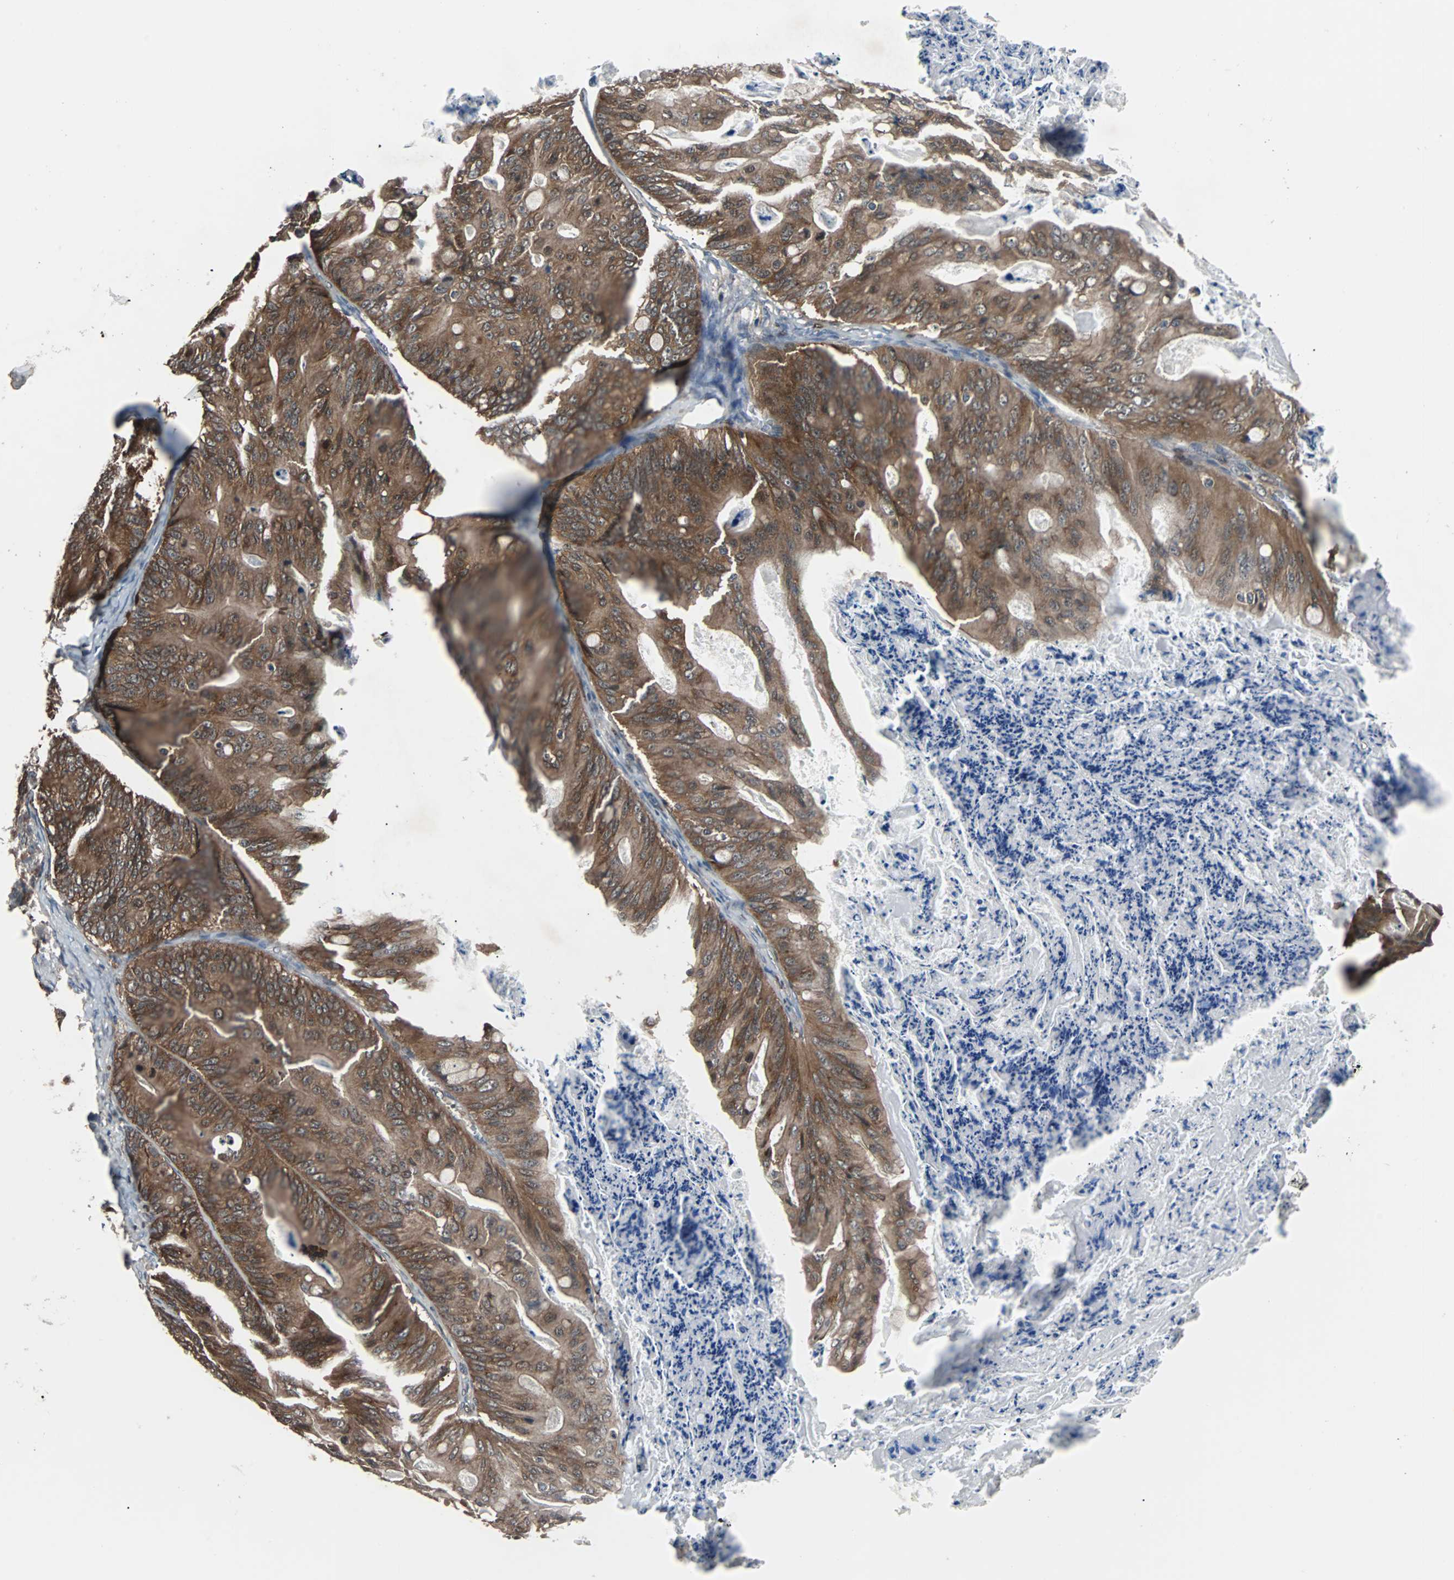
{"staining": {"intensity": "moderate", "quantity": ">75%", "location": "cytoplasmic/membranous"}, "tissue": "ovarian cancer", "cell_type": "Tumor cells", "image_type": "cancer", "snomed": [{"axis": "morphology", "description": "Cystadenocarcinoma, mucinous, NOS"}, {"axis": "topography", "description": "Ovary"}], "caption": "The photomicrograph exhibits immunohistochemical staining of ovarian cancer (mucinous cystadenocarcinoma). There is moderate cytoplasmic/membranous expression is identified in about >75% of tumor cells.", "gene": "PAK1", "patient": {"sex": "female", "age": 36}}